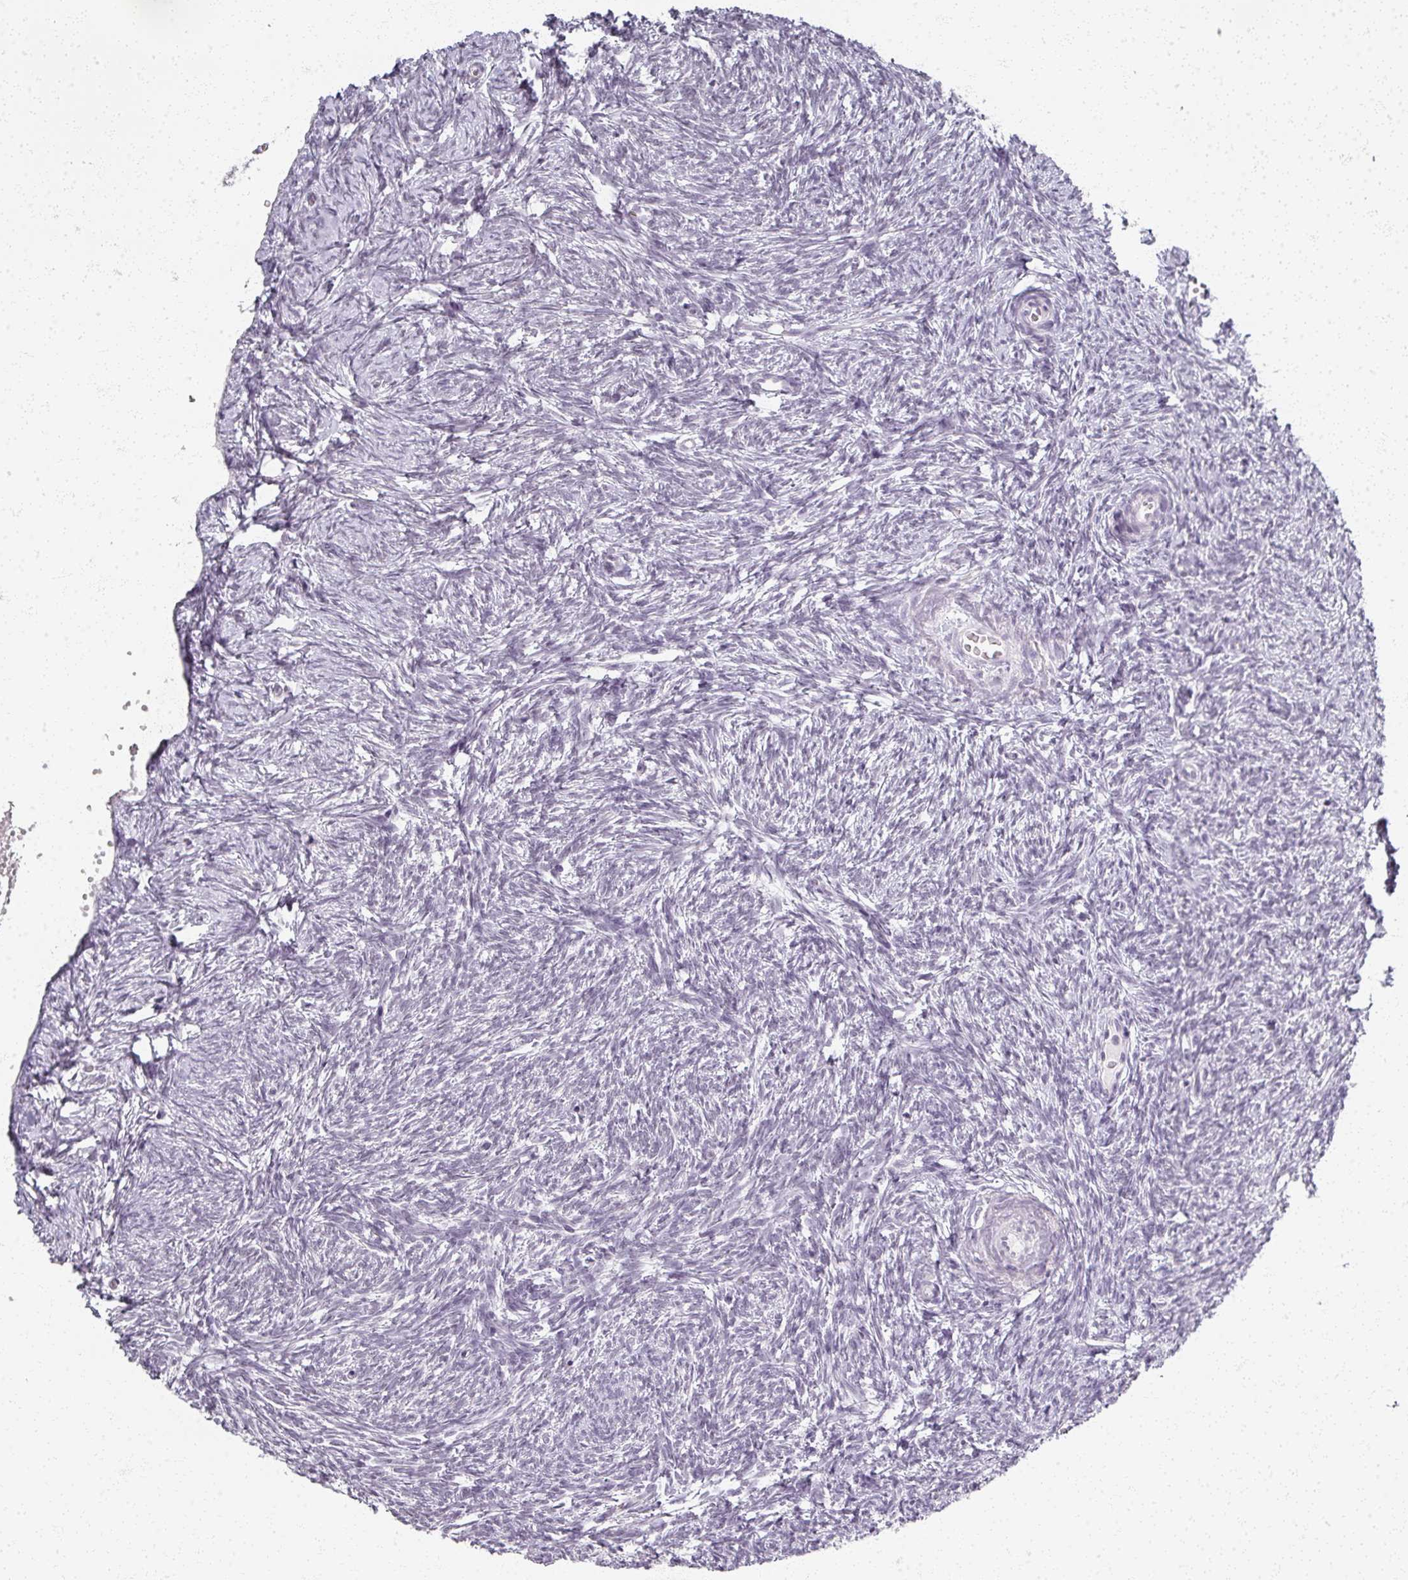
{"staining": {"intensity": "negative", "quantity": "none", "location": "none"}, "tissue": "ovary", "cell_type": "Follicle cells", "image_type": "normal", "snomed": [{"axis": "morphology", "description": "Normal tissue, NOS"}, {"axis": "topography", "description": "Ovary"}], "caption": "IHC photomicrograph of unremarkable ovary: human ovary stained with DAB displays no significant protein staining in follicle cells.", "gene": "RFPL2", "patient": {"sex": "female", "age": 51}}